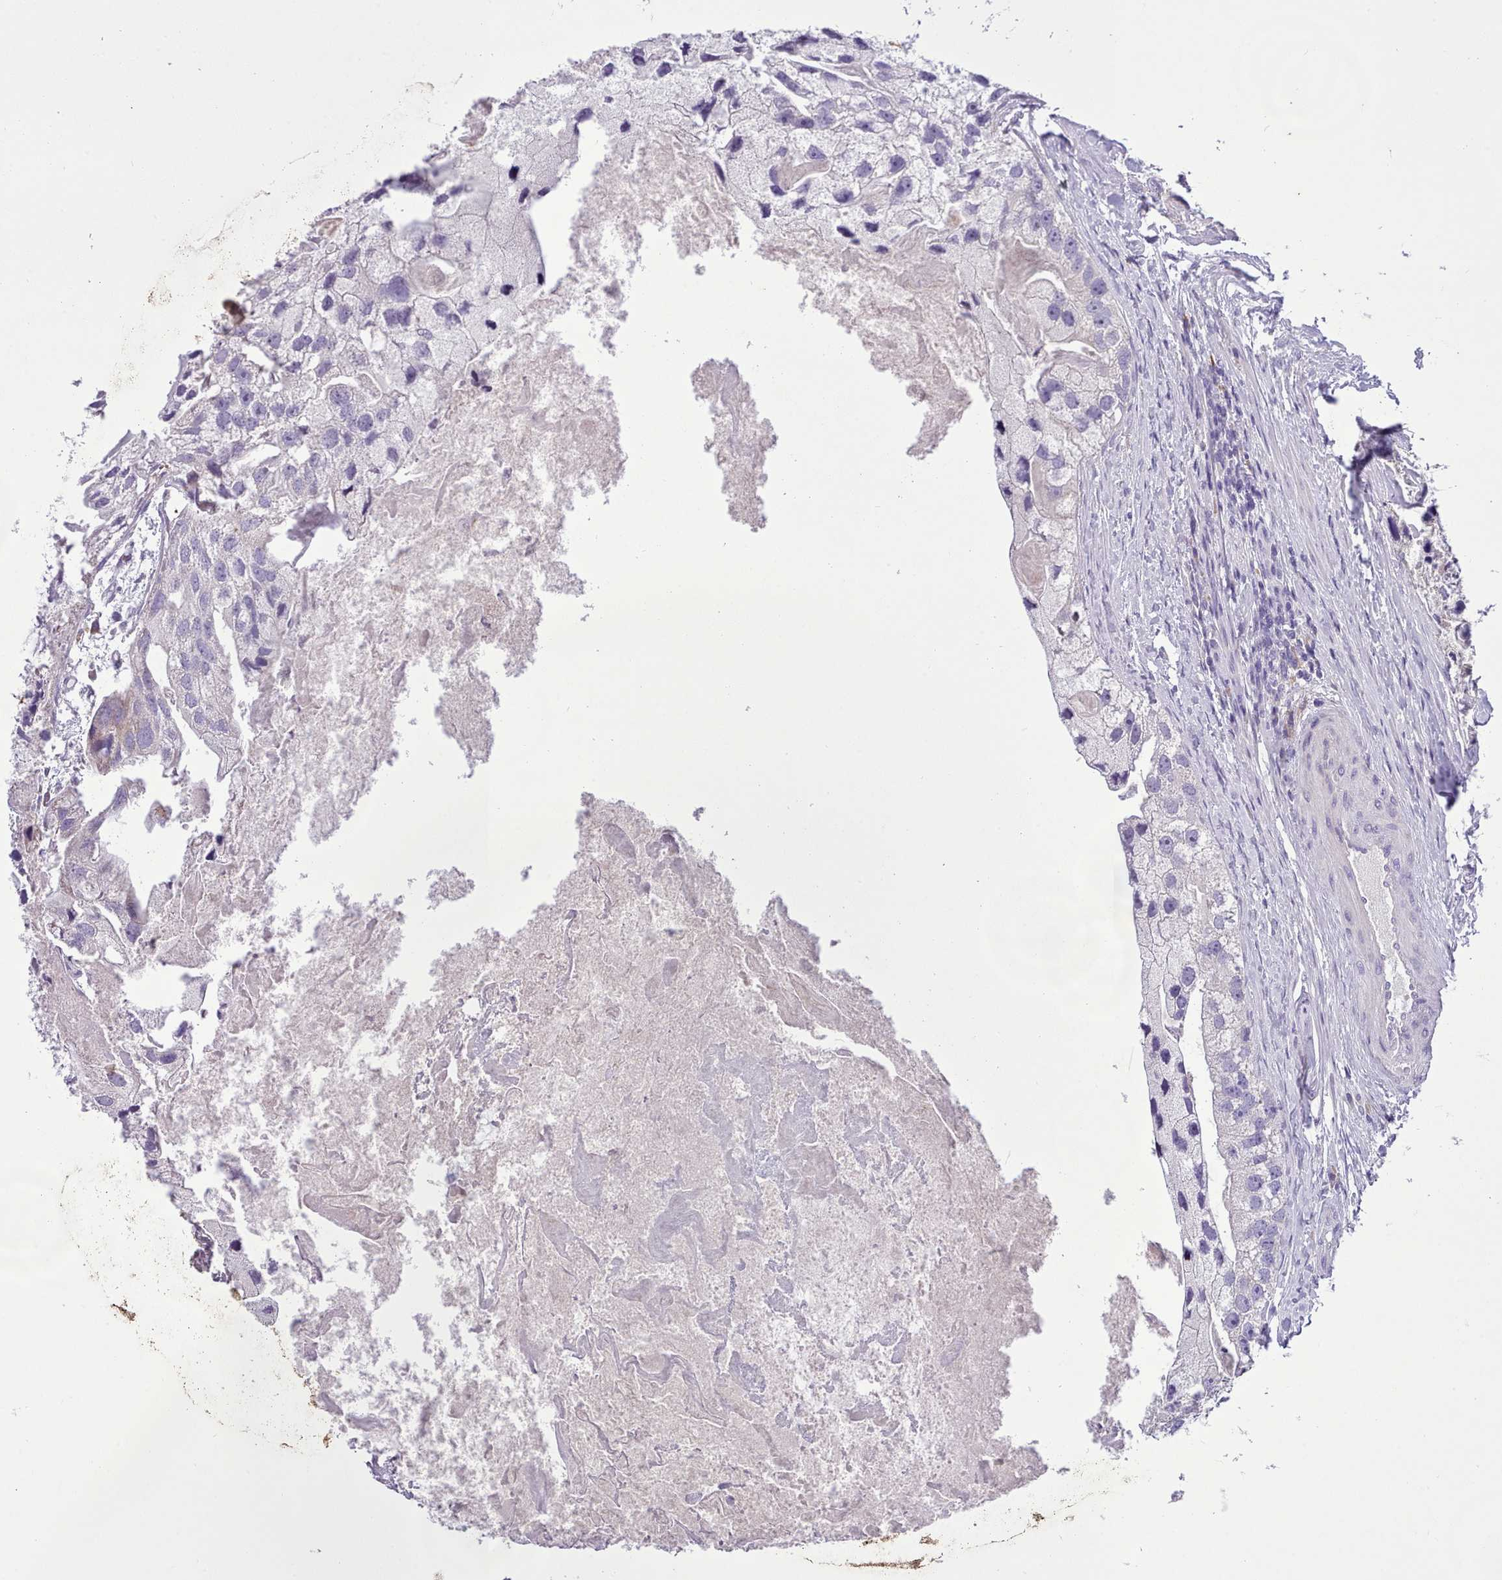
{"staining": {"intensity": "negative", "quantity": "none", "location": "none"}, "tissue": "prostate cancer", "cell_type": "Tumor cells", "image_type": "cancer", "snomed": [{"axis": "morphology", "description": "Adenocarcinoma, High grade"}, {"axis": "topography", "description": "Prostate"}], "caption": "The IHC image has no significant staining in tumor cells of prostate cancer (adenocarcinoma (high-grade)) tissue.", "gene": "FAM83E", "patient": {"sex": "male", "age": 62}}